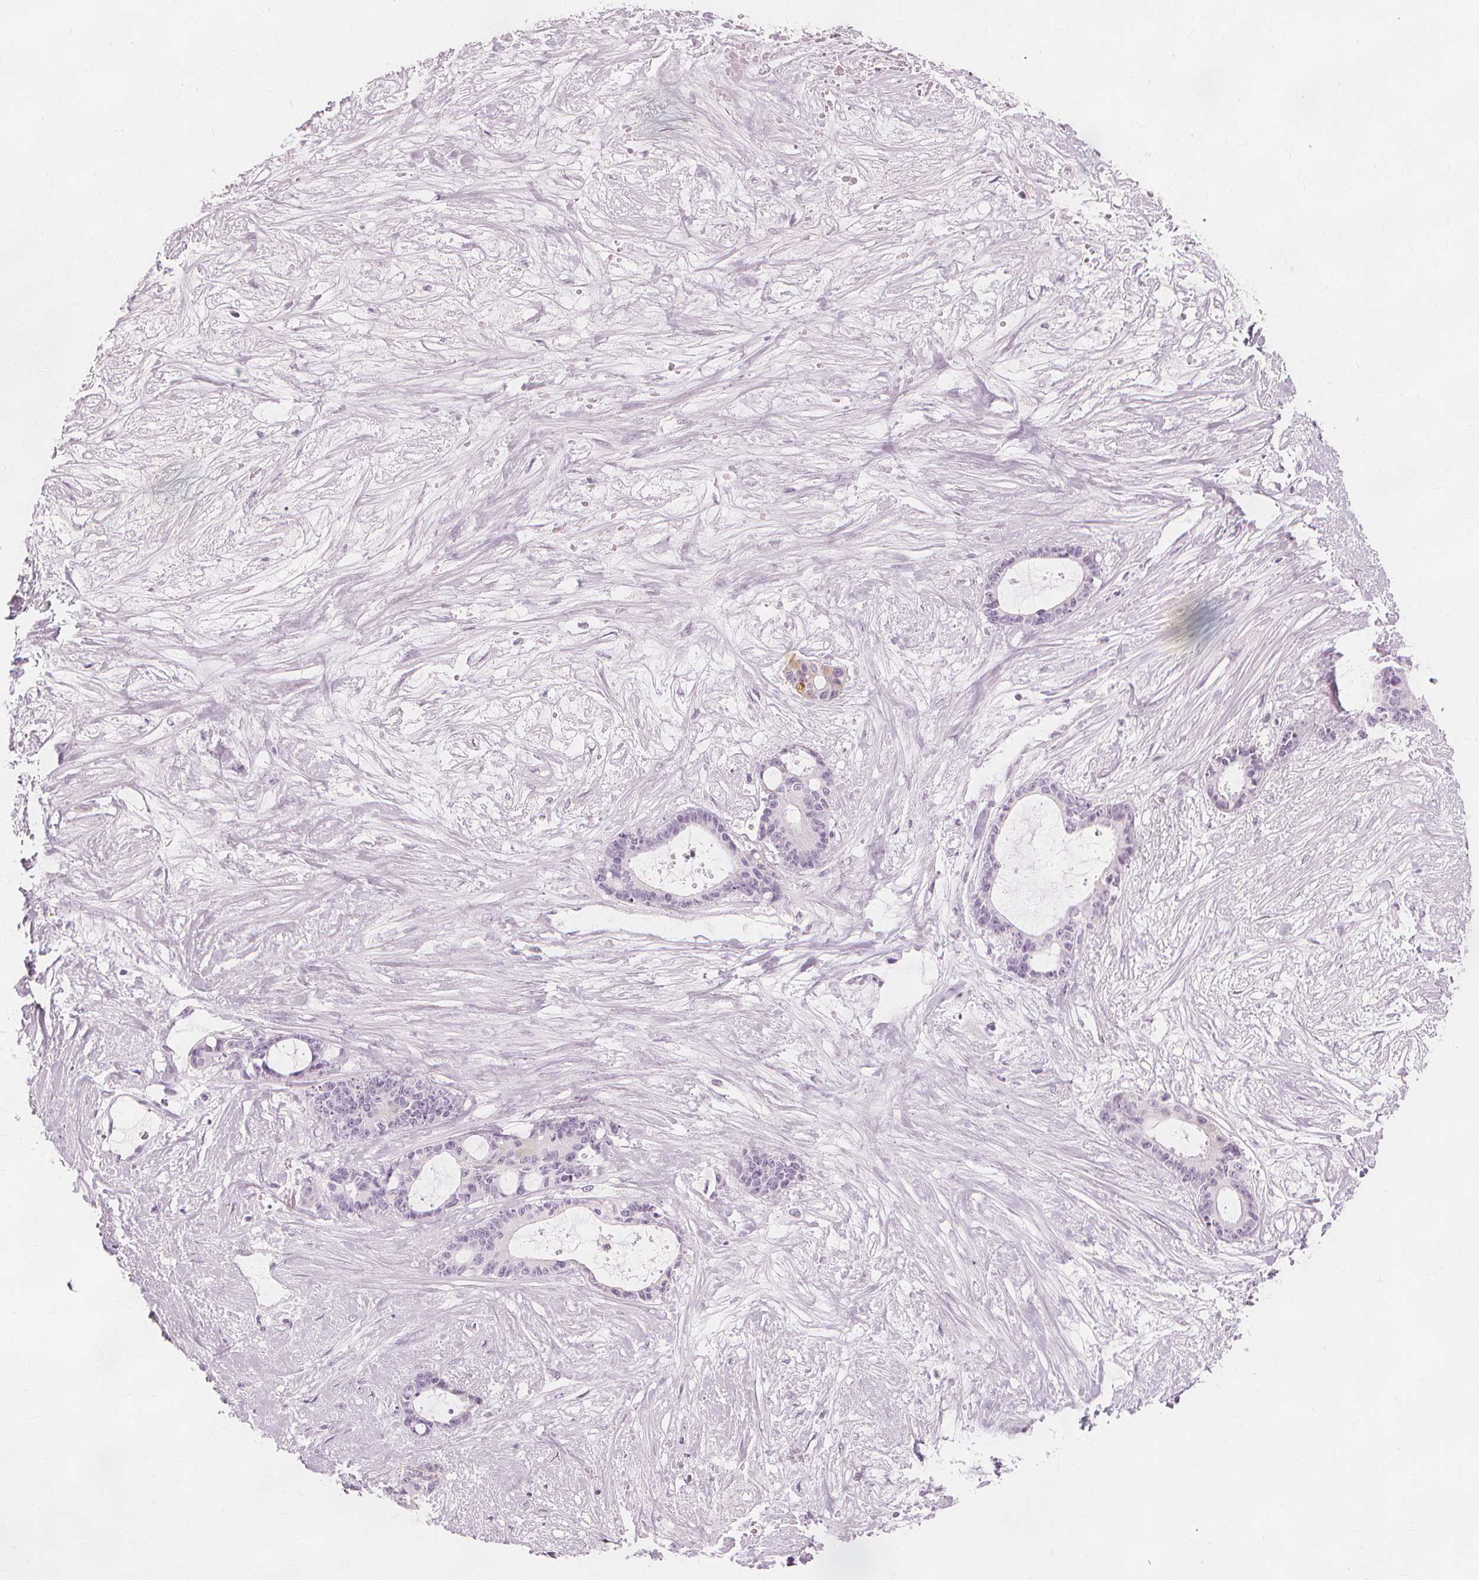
{"staining": {"intensity": "weak", "quantity": "<25%", "location": "cytoplasmic/membranous"}, "tissue": "liver cancer", "cell_type": "Tumor cells", "image_type": "cancer", "snomed": [{"axis": "morphology", "description": "Normal tissue, NOS"}, {"axis": "morphology", "description": "Cholangiocarcinoma"}, {"axis": "topography", "description": "Liver"}, {"axis": "topography", "description": "Peripheral nerve tissue"}], "caption": "The immunohistochemistry (IHC) photomicrograph has no significant expression in tumor cells of liver cancer tissue.", "gene": "TFF1", "patient": {"sex": "female", "age": 73}}